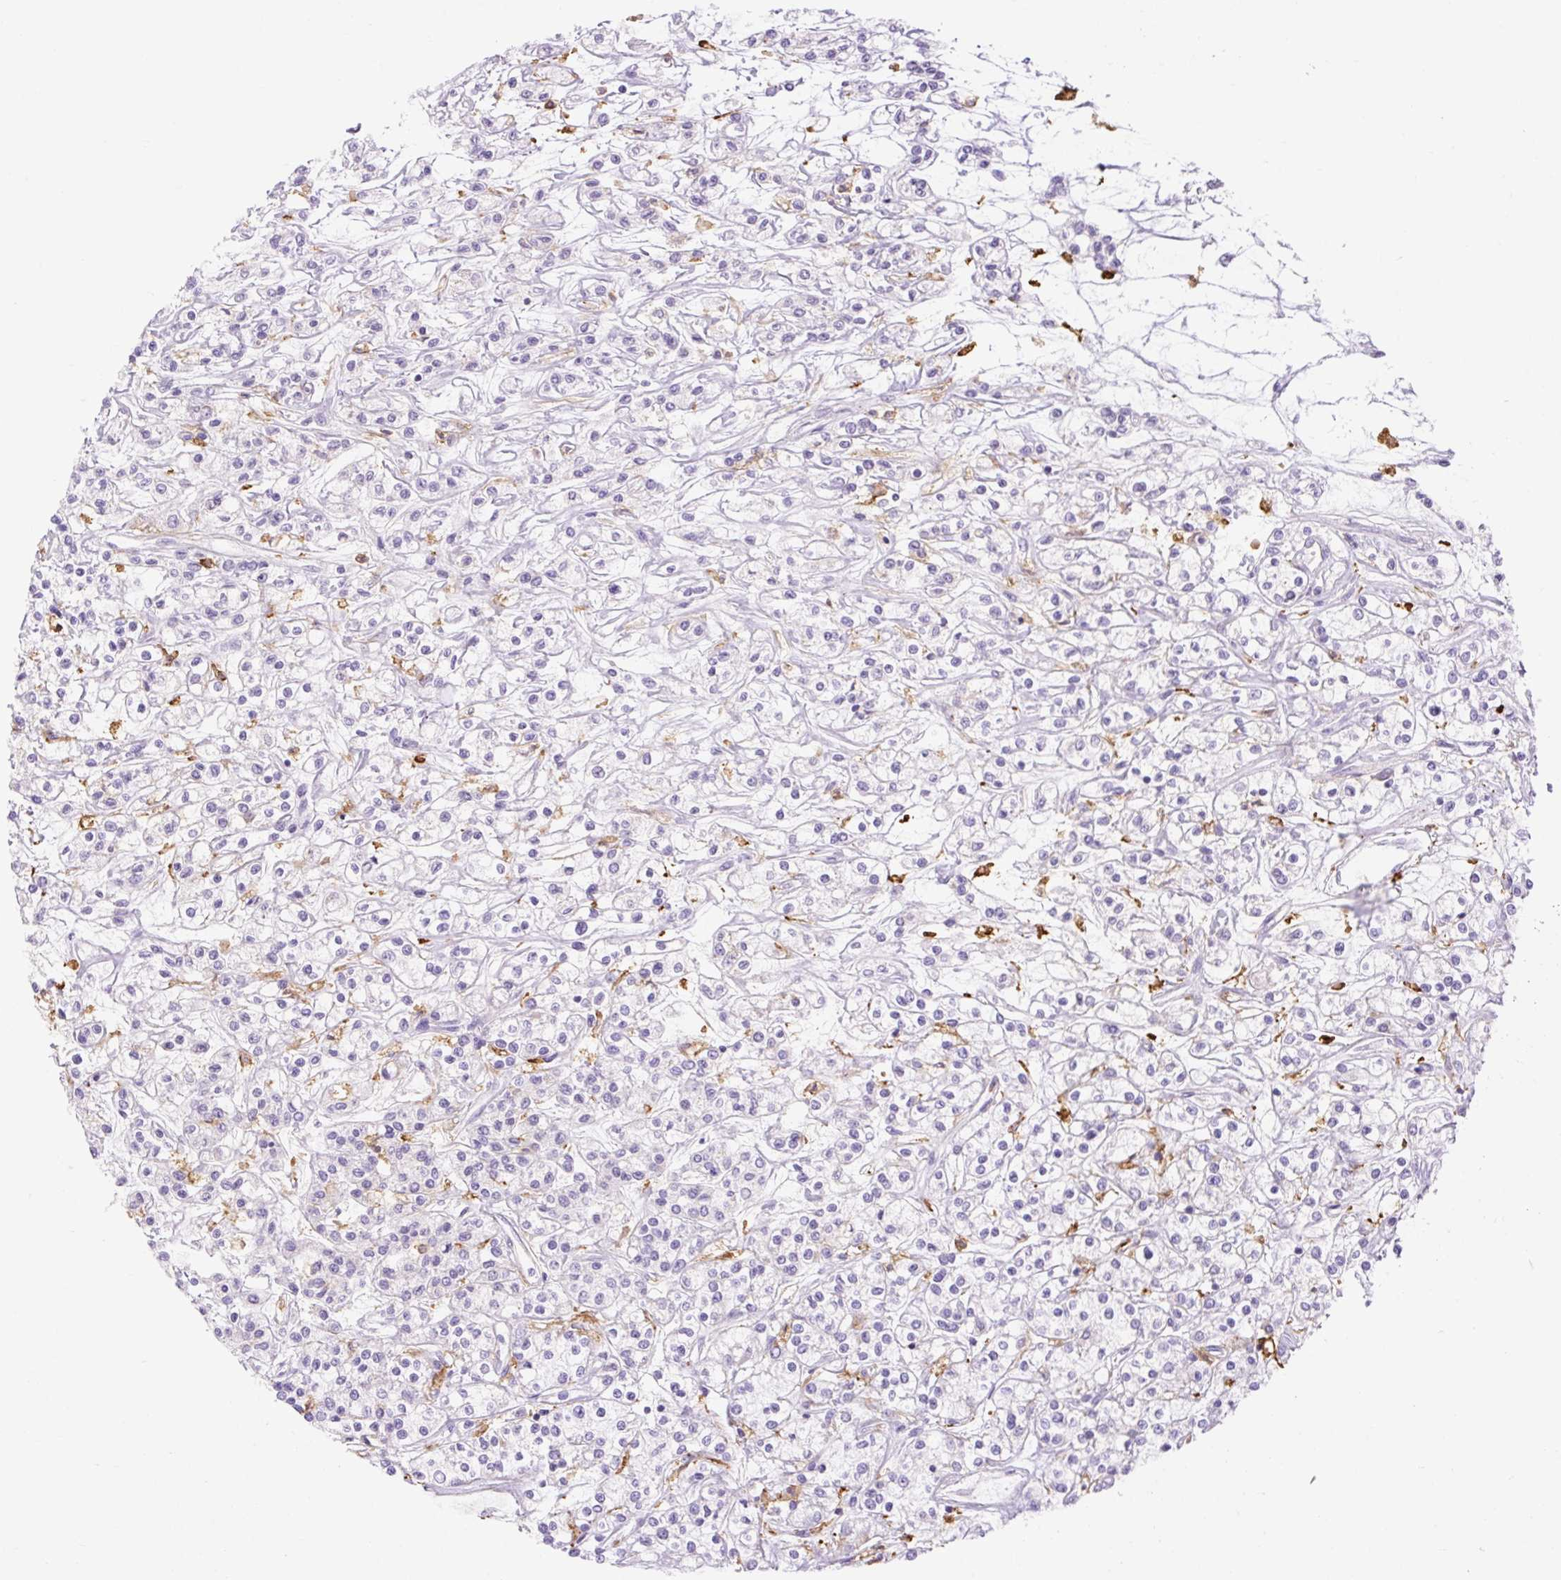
{"staining": {"intensity": "negative", "quantity": "none", "location": "none"}, "tissue": "renal cancer", "cell_type": "Tumor cells", "image_type": "cancer", "snomed": [{"axis": "morphology", "description": "Adenocarcinoma, NOS"}, {"axis": "topography", "description": "Kidney"}], "caption": "Image shows no significant protein expression in tumor cells of renal cancer.", "gene": "SIGLEC1", "patient": {"sex": "female", "age": 59}}